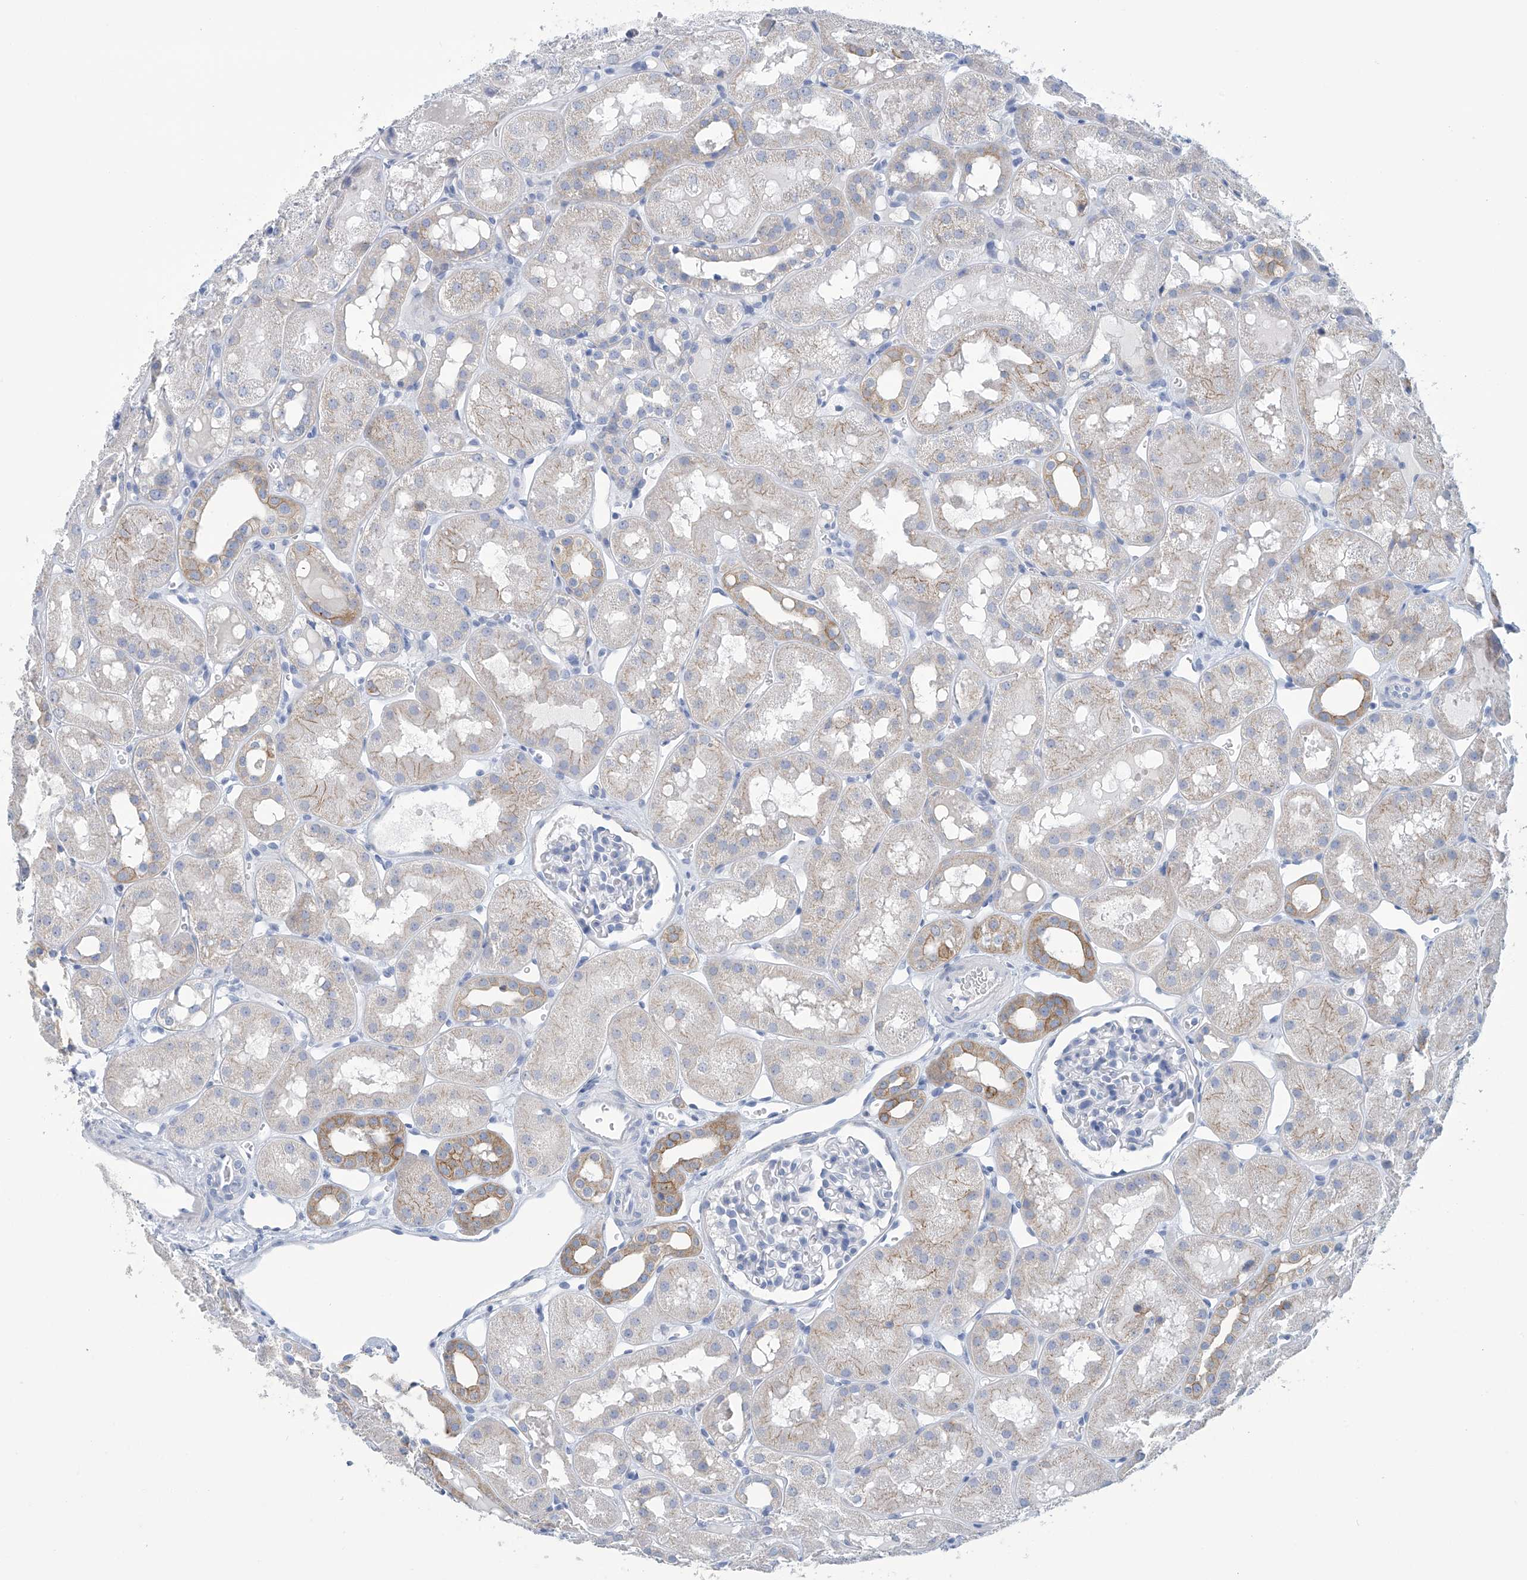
{"staining": {"intensity": "negative", "quantity": "none", "location": "none"}, "tissue": "kidney", "cell_type": "Cells in glomeruli", "image_type": "normal", "snomed": [{"axis": "morphology", "description": "Normal tissue, NOS"}, {"axis": "topography", "description": "Kidney"}], "caption": "Immunohistochemical staining of normal kidney displays no significant staining in cells in glomeruli.", "gene": "DSP", "patient": {"sex": "male", "age": 16}}